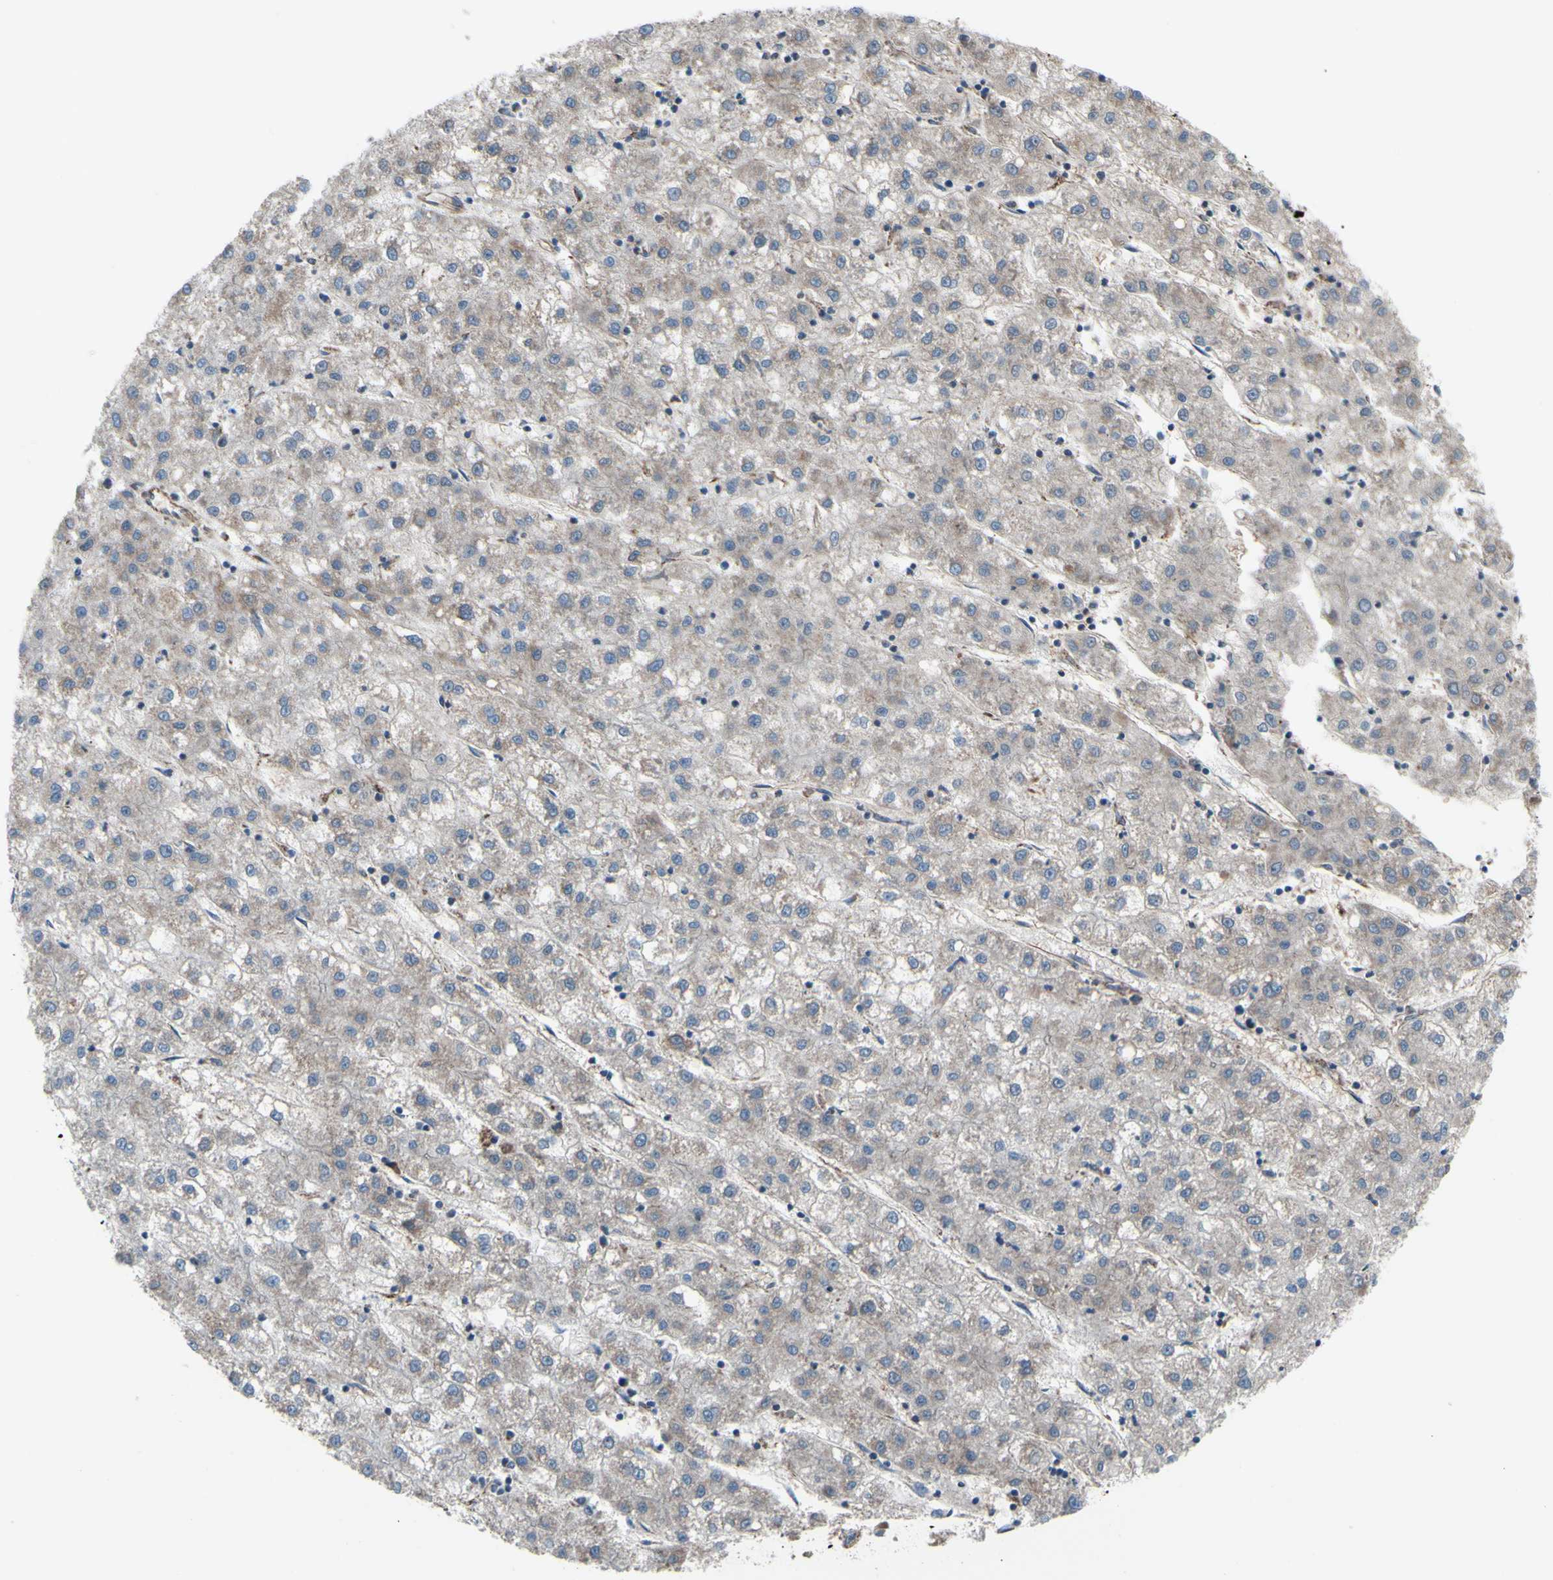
{"staining": {"intensity": "weak", "quantity": ">75%", "location": "cytoplasmic/membranous"}, "tissue": "liver cancer", "cell_type": "Tumor cells", "image_type": "cancer", "snomed": [{"axis": "morphology", "description": "Carcinoma, Hepatocellular, NOS"}, {"axis": "topography", "description": "Liver"}], "caption": "A brown stain highlights weak cytoplasmic/membranous expression of a protein in human liver cancer (hepatocellular carcinoma) tumor cells.", "gene": "EMC7", "patient": {"sex": "male", "age": 72}}